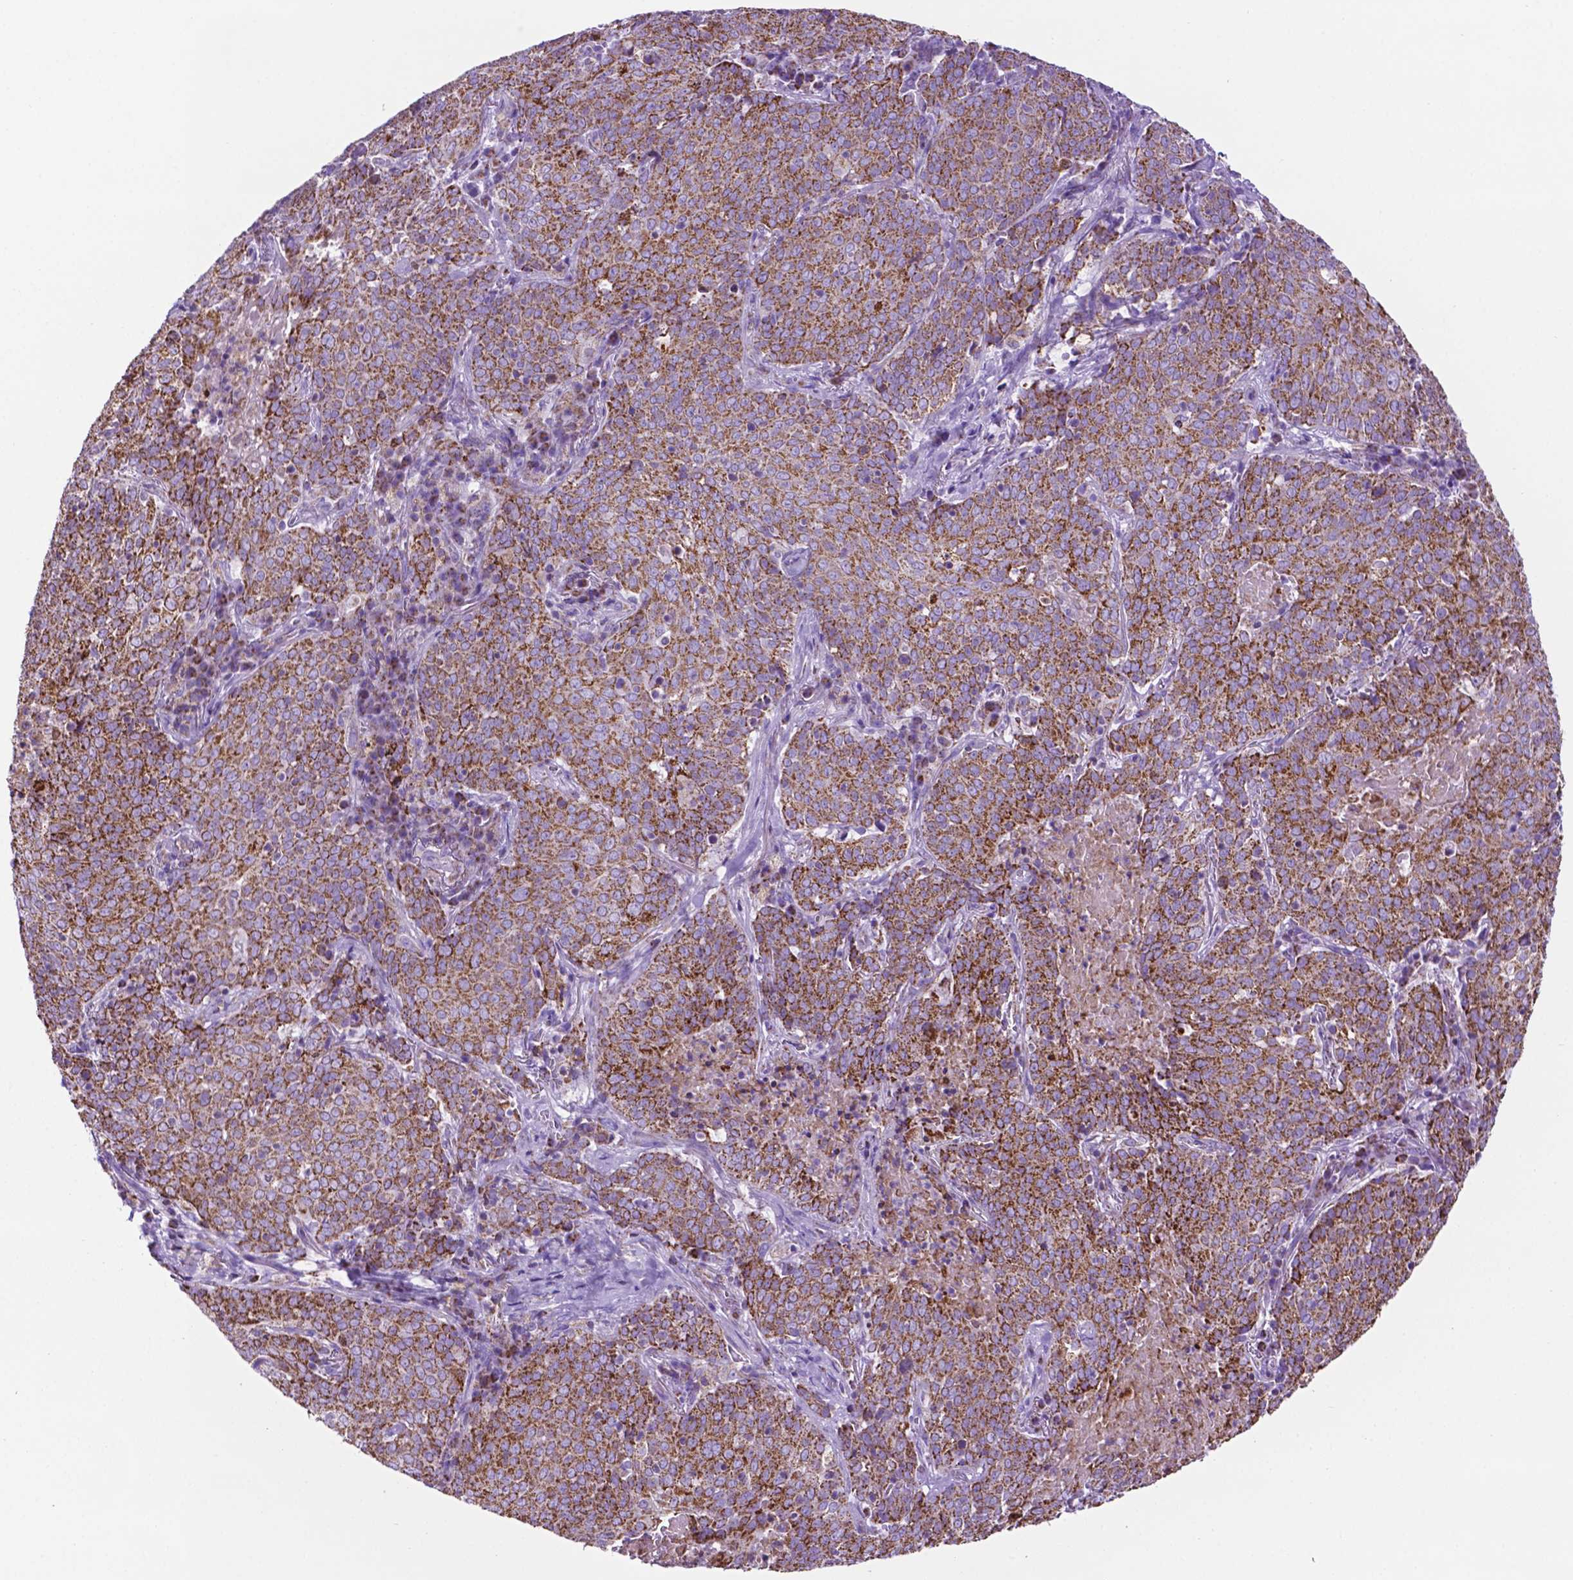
{"staining": {"intensity": "strong", "quantity": ">75%", "location": "cytoplasmic/membranous"}, "tissue": "lung cancer", "cell_type": "Tumor cells", "image_type": "cancer", "snomed": [{"axis": "morphology", "description": "Squamous cell carcinoma, NOS"}, {"axis": "topography", "description": "Lung"}], "caption": "A photomicrograph showing strong cytoplasmic/membranous staining in about >75% of tumor cells in lung cancer (squamous cell carcinoma), as visualized by brown immunohistochemical staining.", "gene": "GDPD5", "patient": {"sex": "male", "age": 82}}